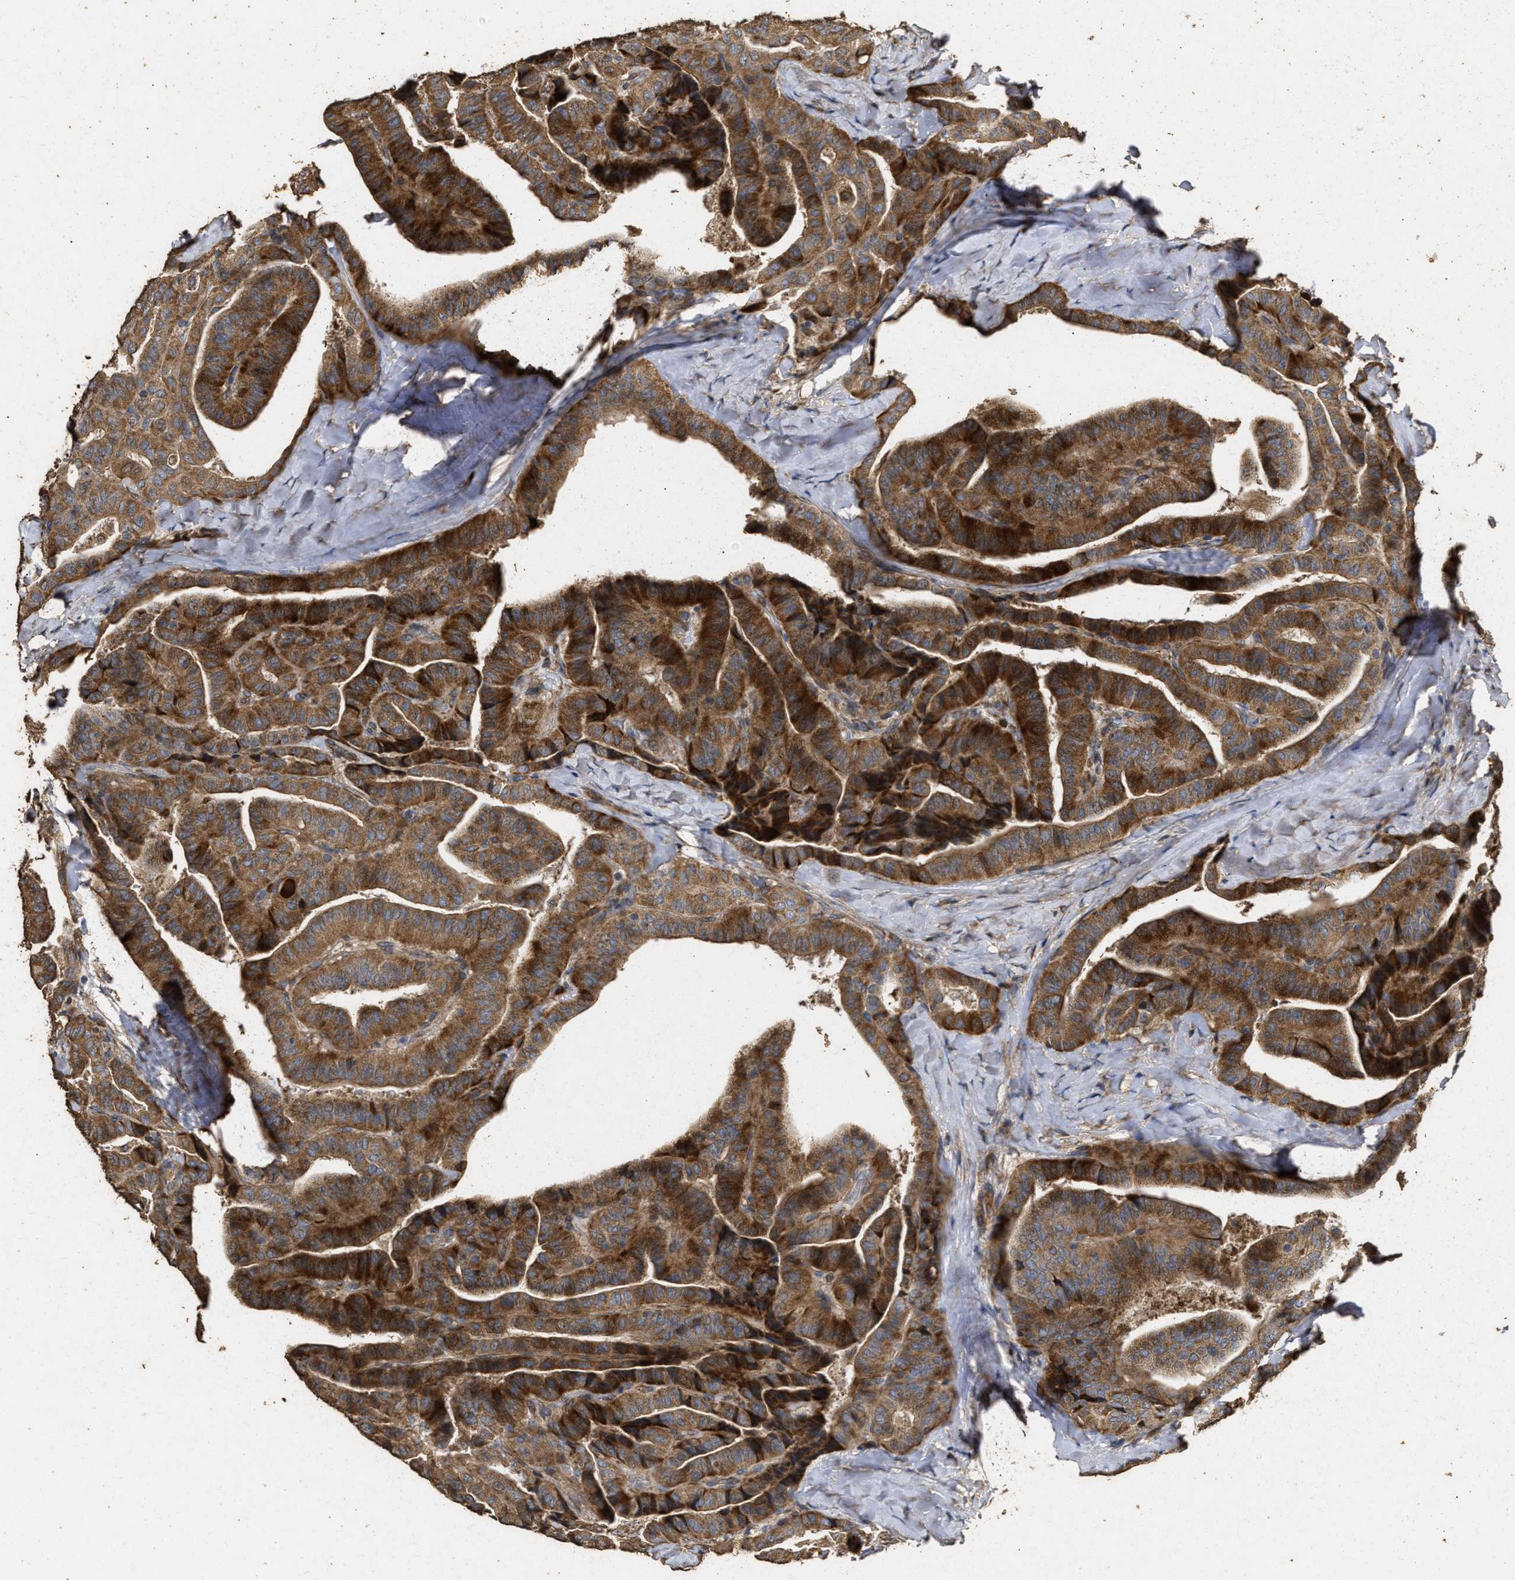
{"staining": {"intensity": "moderate", "quantity": ">75%", "location": "cytoplasmic/membranous"}, "tissue": "thyroid cancer", "cell_type": "Tumor cells", "image_type": "cancer", "snomed": [{"axis": "morphology", "description": "Papillary adenocarcinoma, NOS"}, {"axis": "topography", "description": "Thyroid gland"}], "caption": "Immunohistochemistry (IHC) (DAB) staining of thyroid cancer (papillary adenocarcinoma) reveals moderate cytoplasmic/membranous protein expression in about >75% of tumor cells.", "gene": "NAV1", "patient": {"sex": "male", "age": 77}}